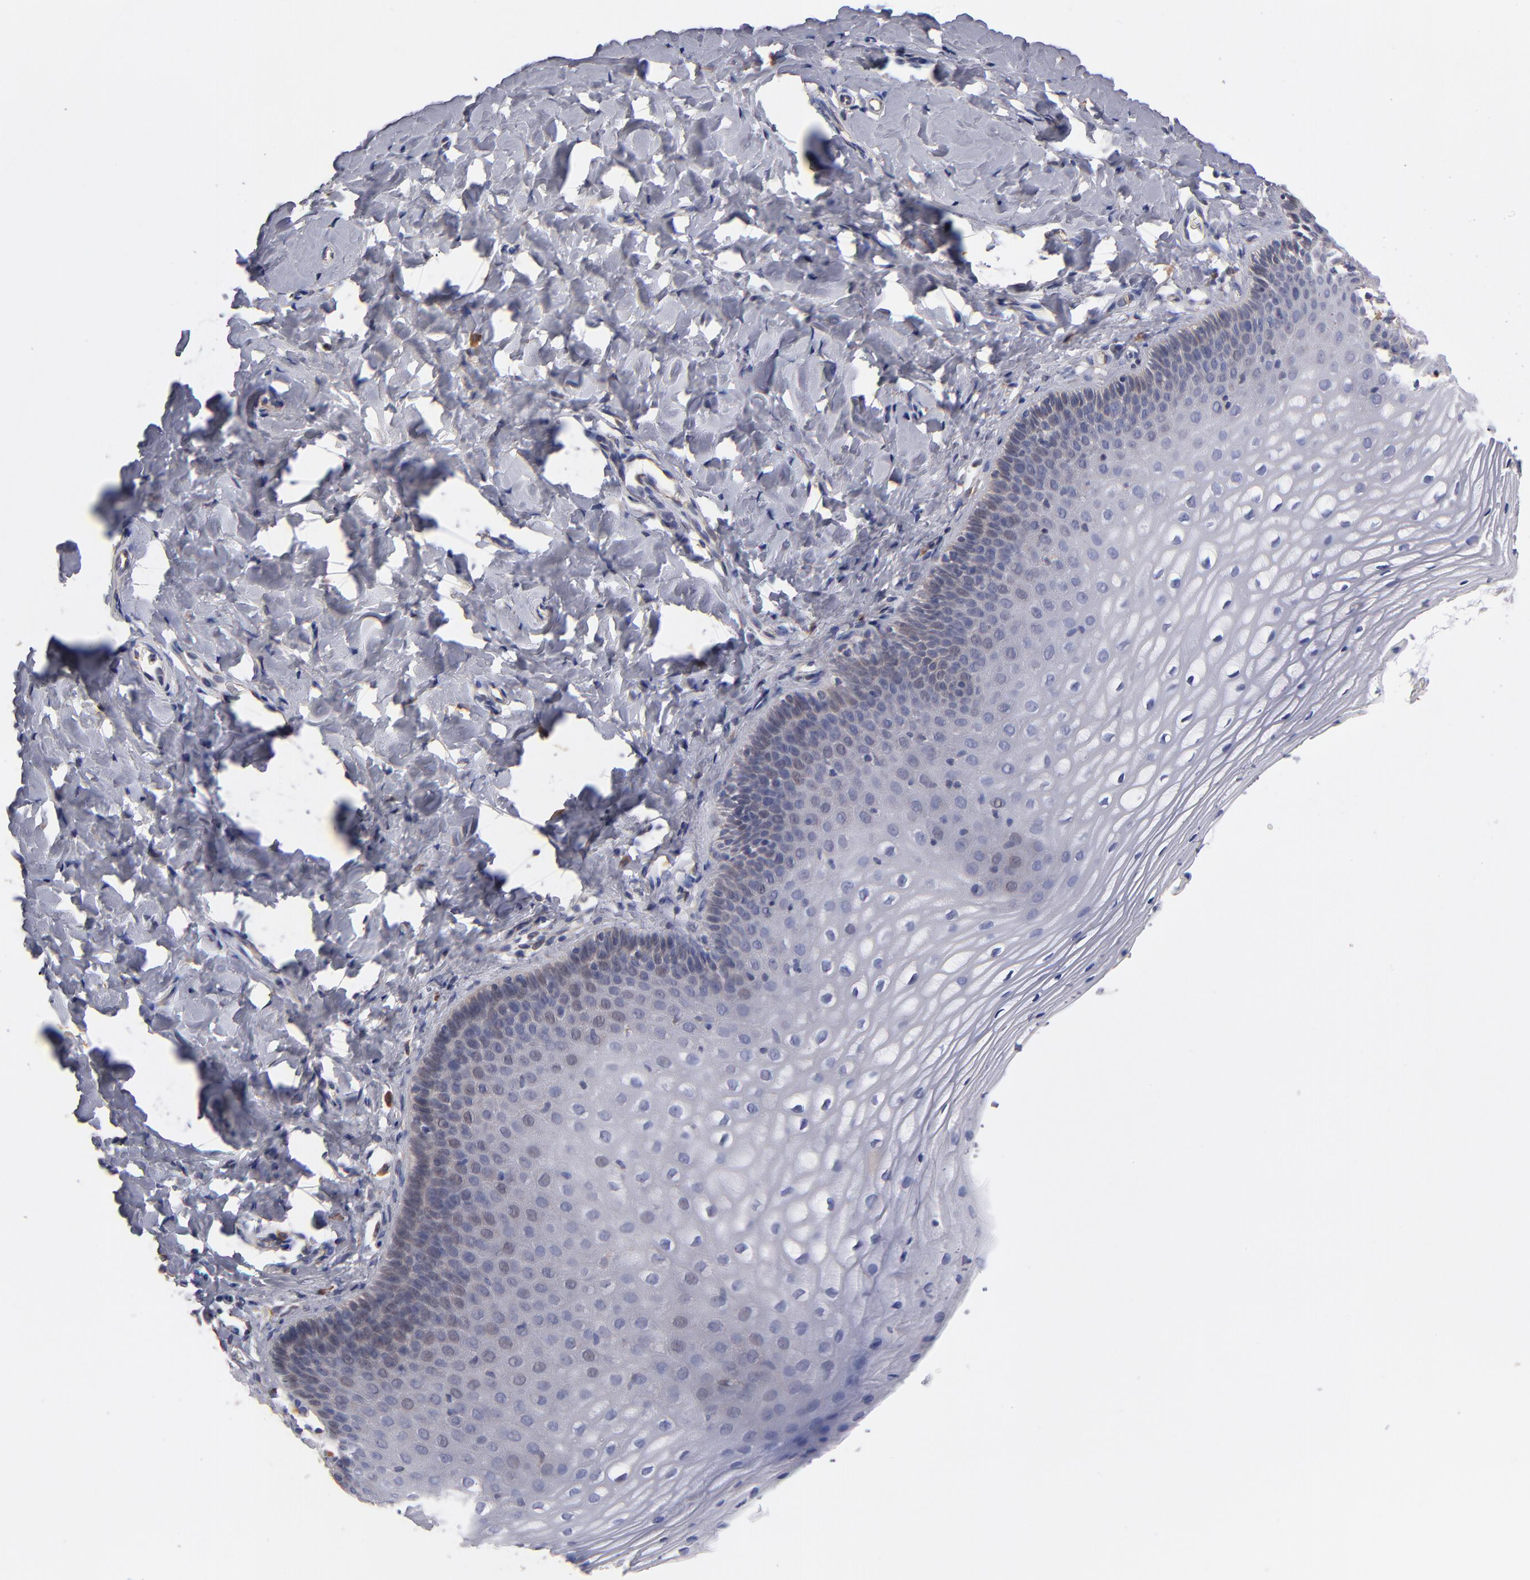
{"staining": {"intensity": "weak", "quantity": "<25%", "location": "cytoplasmic/membranous"}, "tissue": "vagina", "cell_type": "Squamous epithelial cells", "image_type": "normal", "snomed": [{"axis": "morphology", "description": "Normal tissue, NOS"}, {"axis": "topography", "description": "Vagina"}], "caption": "This micrograph is of normal vagina stained with IHC to label a protein in brown with the nuclei are counter-stained blue. There is no positivity in squamous epithelial cells.", "gene": "GMFB", "patient": {"sex": "female", "age": 55}}